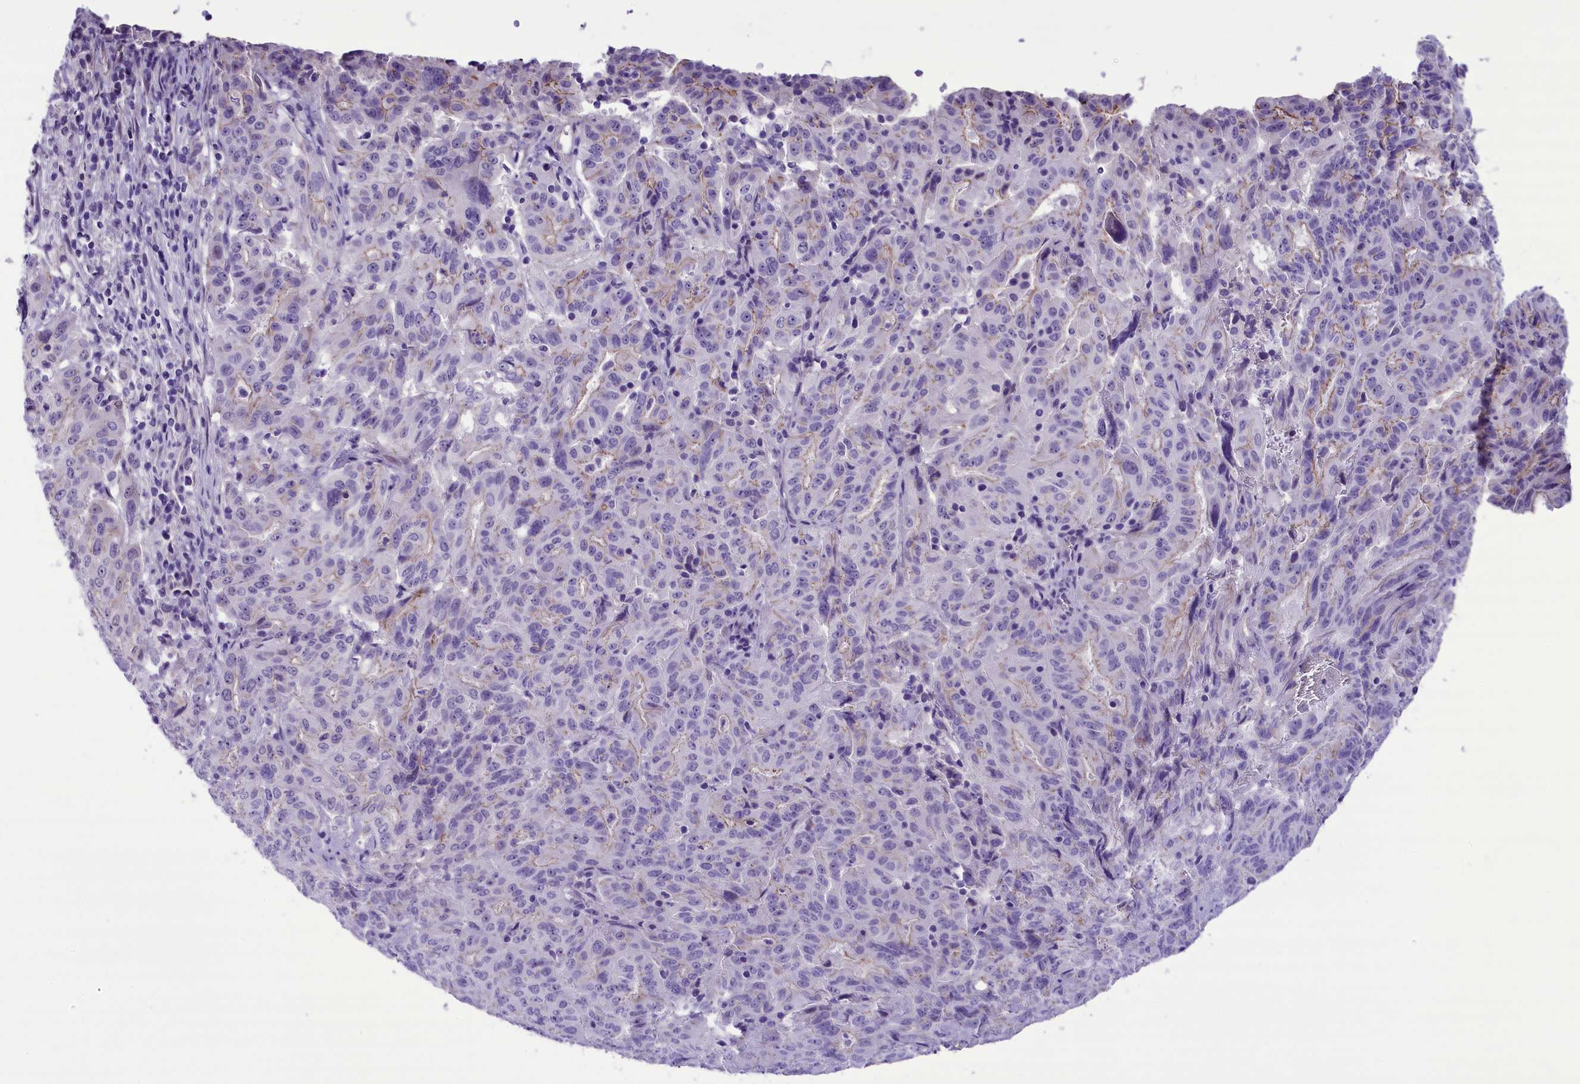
{"staining": {"intensity": "negative", "quantity": "none", "location": "none"}, "tissue": "pancreatic cancer", "cell_type": "Tumor cells", "image_type": "cancer", "snomed": [{"axis": "morphology", "description": "Adenocarcinoma, NOS"}, {"axis": "topography", "description": "Pancreas"}], "caption": "A histopathology image of human pancreatic cancer is negative for staining in tumor cells.", "gene": "PRR15", "patient": {"sex": "male", "age": 63}}